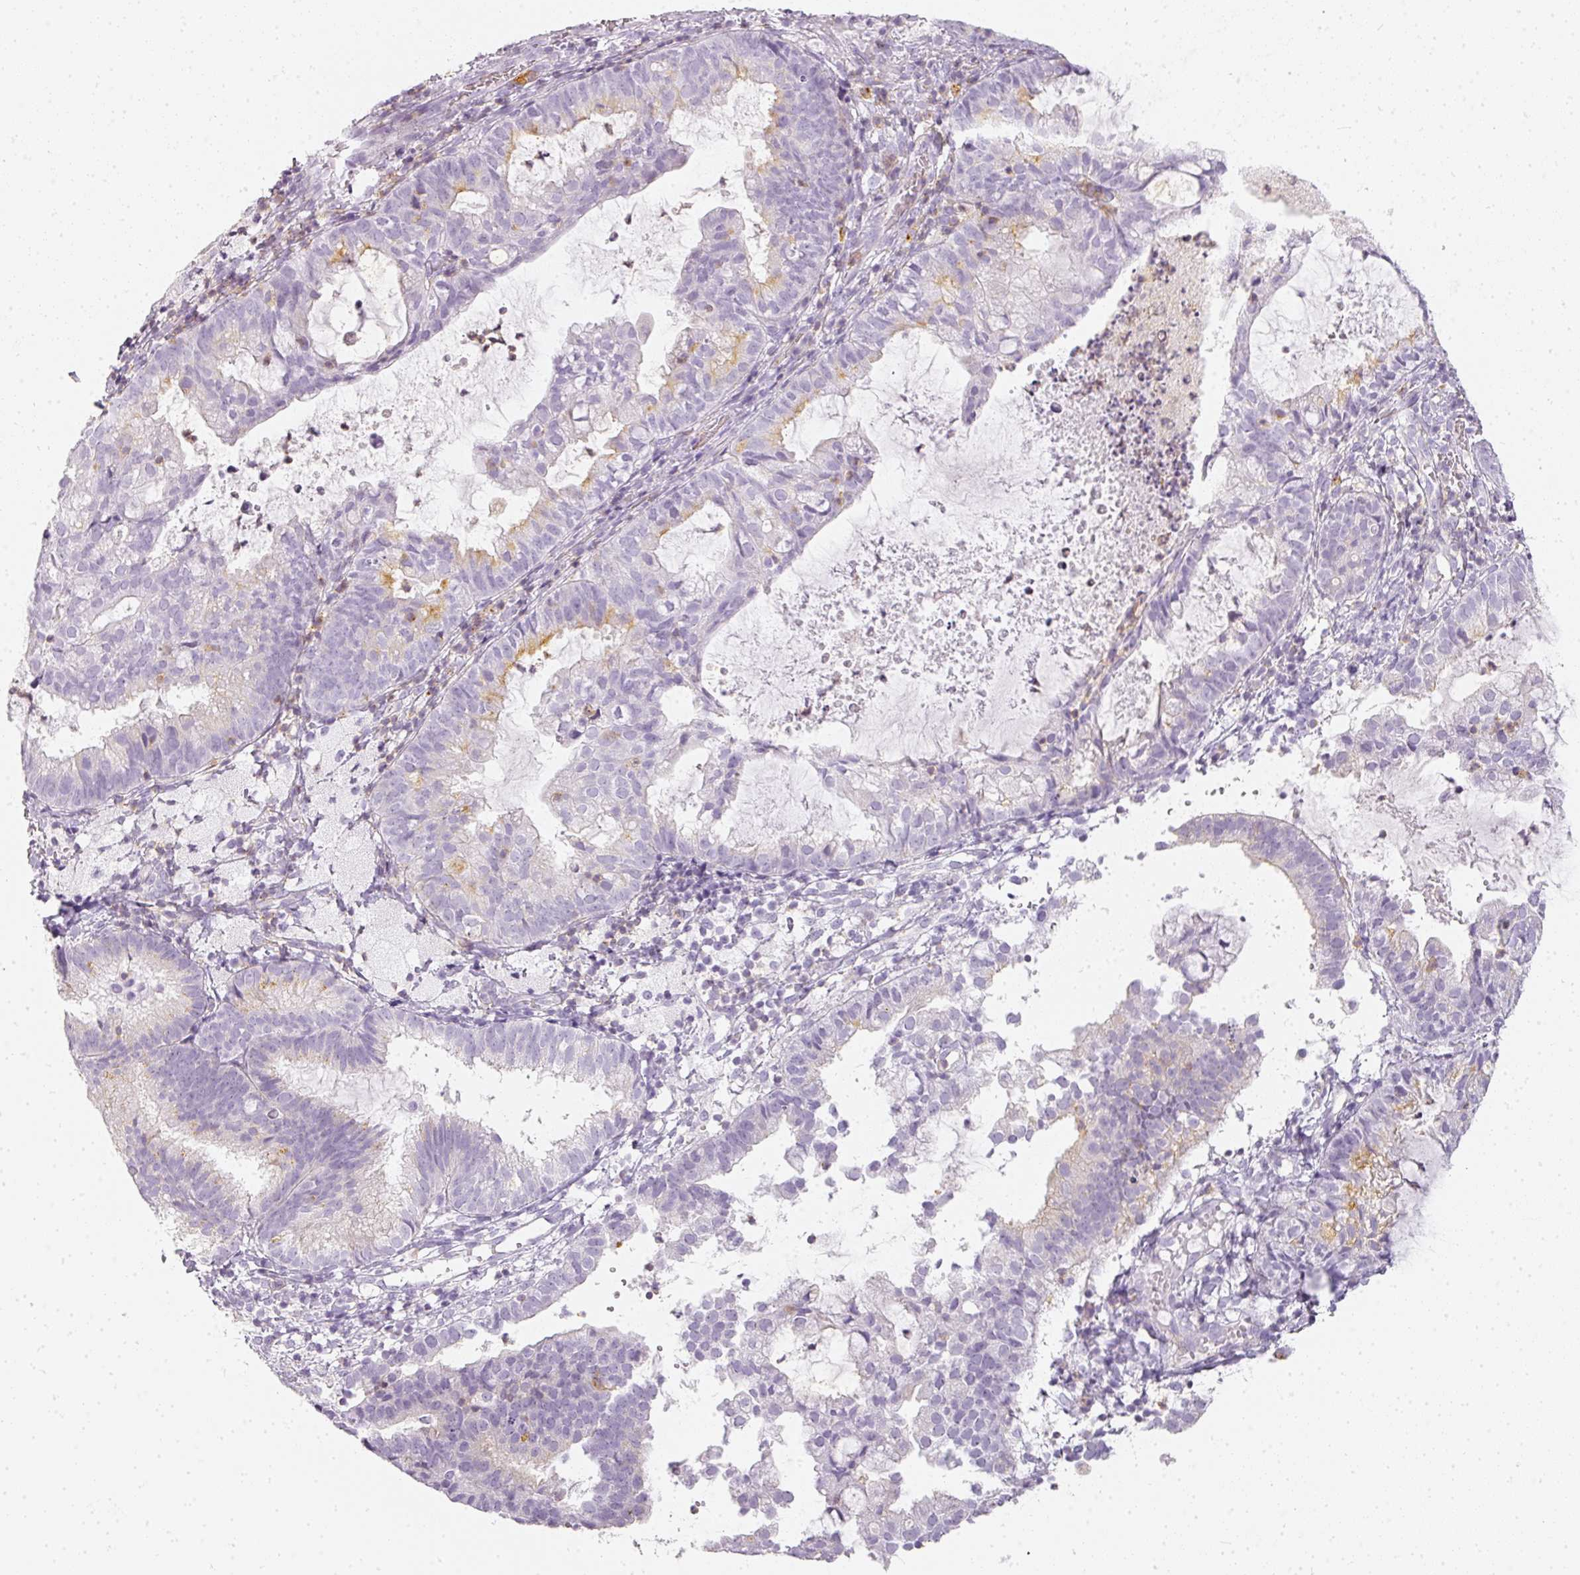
{"staining": {"intensity": "weak", "quantity": "<25%", "location": "cytoplasmic/membranous"}, "tissue": "endometrial cancer", "cell_type": "Tumor cells", "image_type": "cancer", "snomed": [{"axis": "morphology", "description": "Adenocarcinoma, NOS"}, {"axis": "topography", "description": "Endometrium"}], "caption": "Tumor cells show no significant positivity in endometrial cancer (adenocarcinoma).", "gene": "TMEM42", "patient": {"sex": "female", "age": 80}}